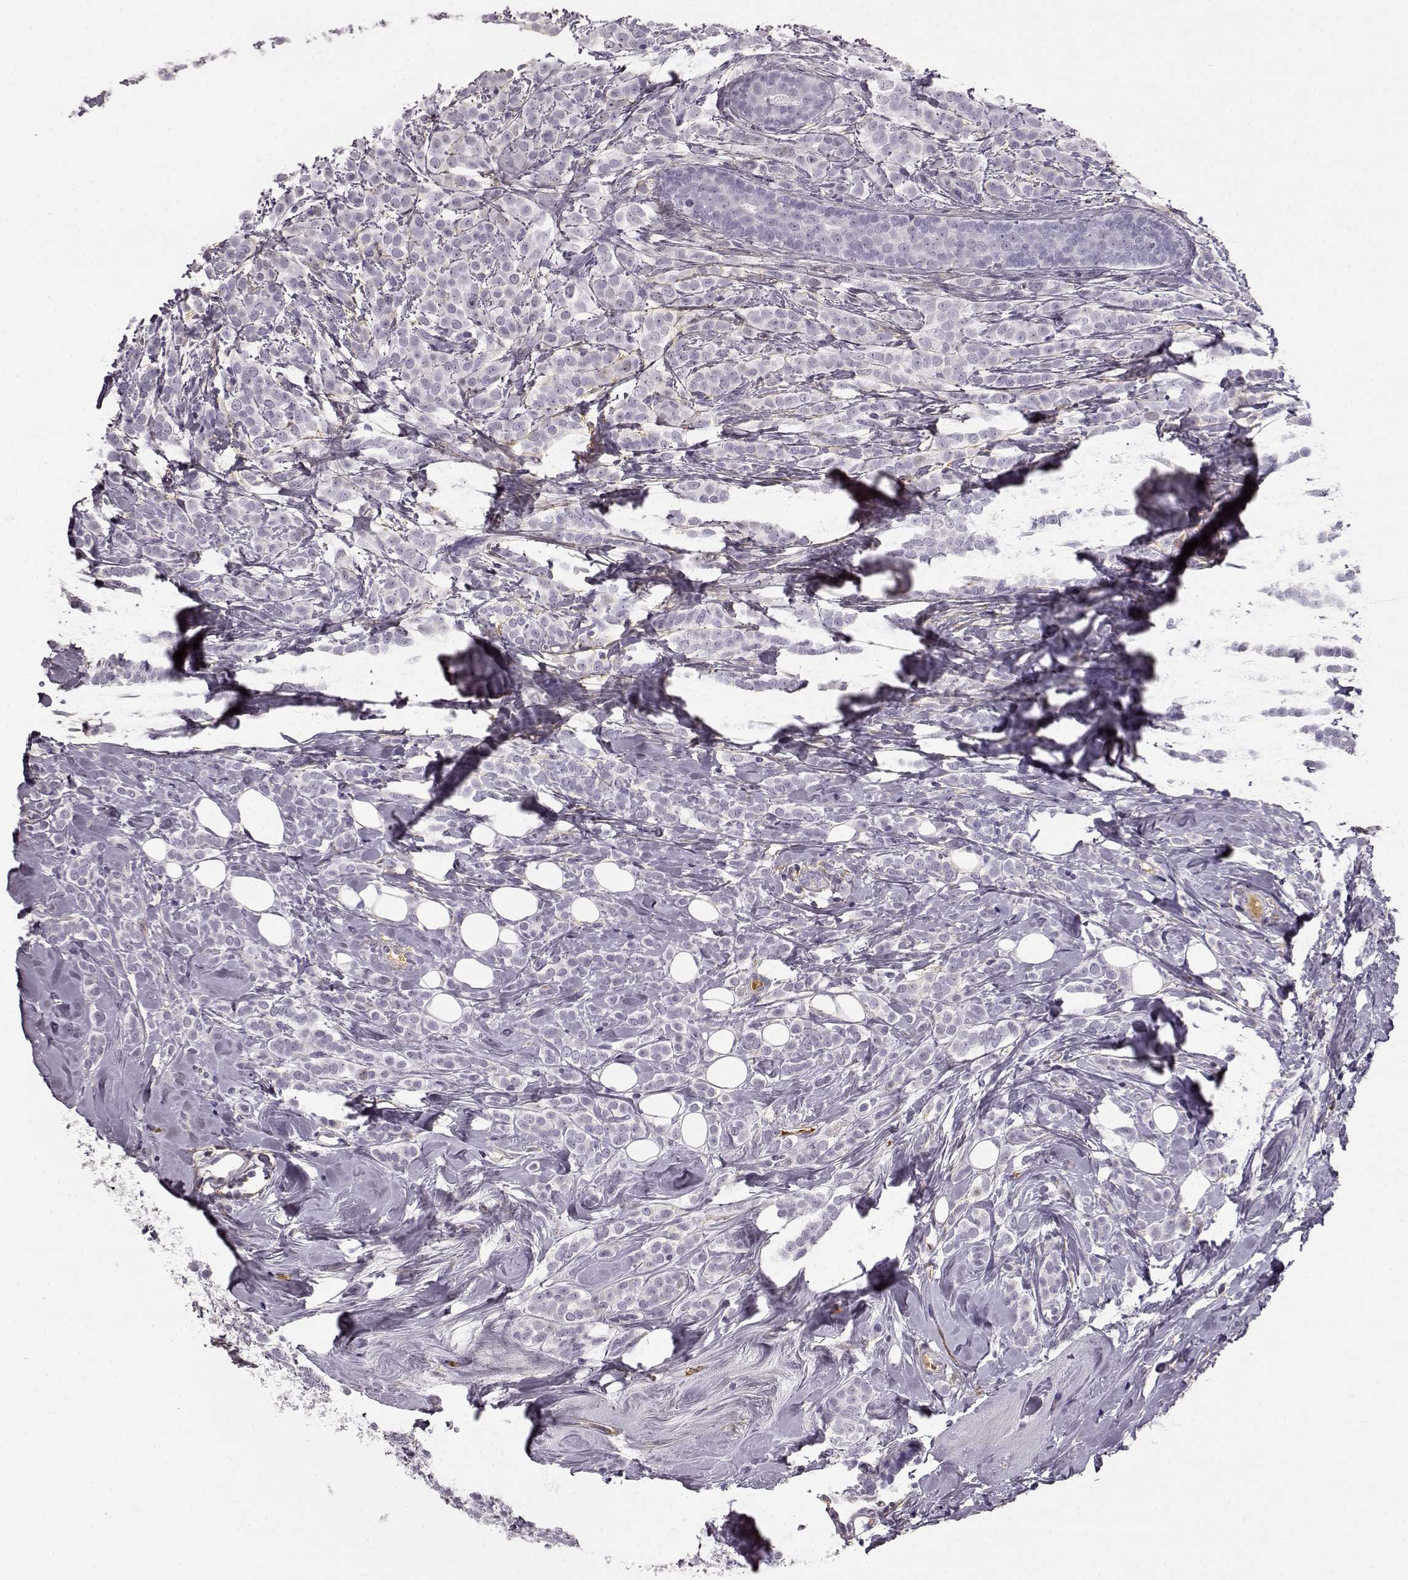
{"staining": {"intensity": "negative", "quantity": "none", "location": "none"}, "tissue": "breast cancer", "cell_type": "Tumor cells", "image_type": "cancer", "snomed": [{"axis": "morphology", "description": "Lobular carcinoma"}, {"axis": "topography", "description": "Breast"}], "caption": "This is a histopathology image of immunohistochemistry (IHC) staining of lobular carcinoma (breast), which shows no expression in tumor cells.", "gene": "TRIM69", "patient": {"sex": "female", "age": 49}}